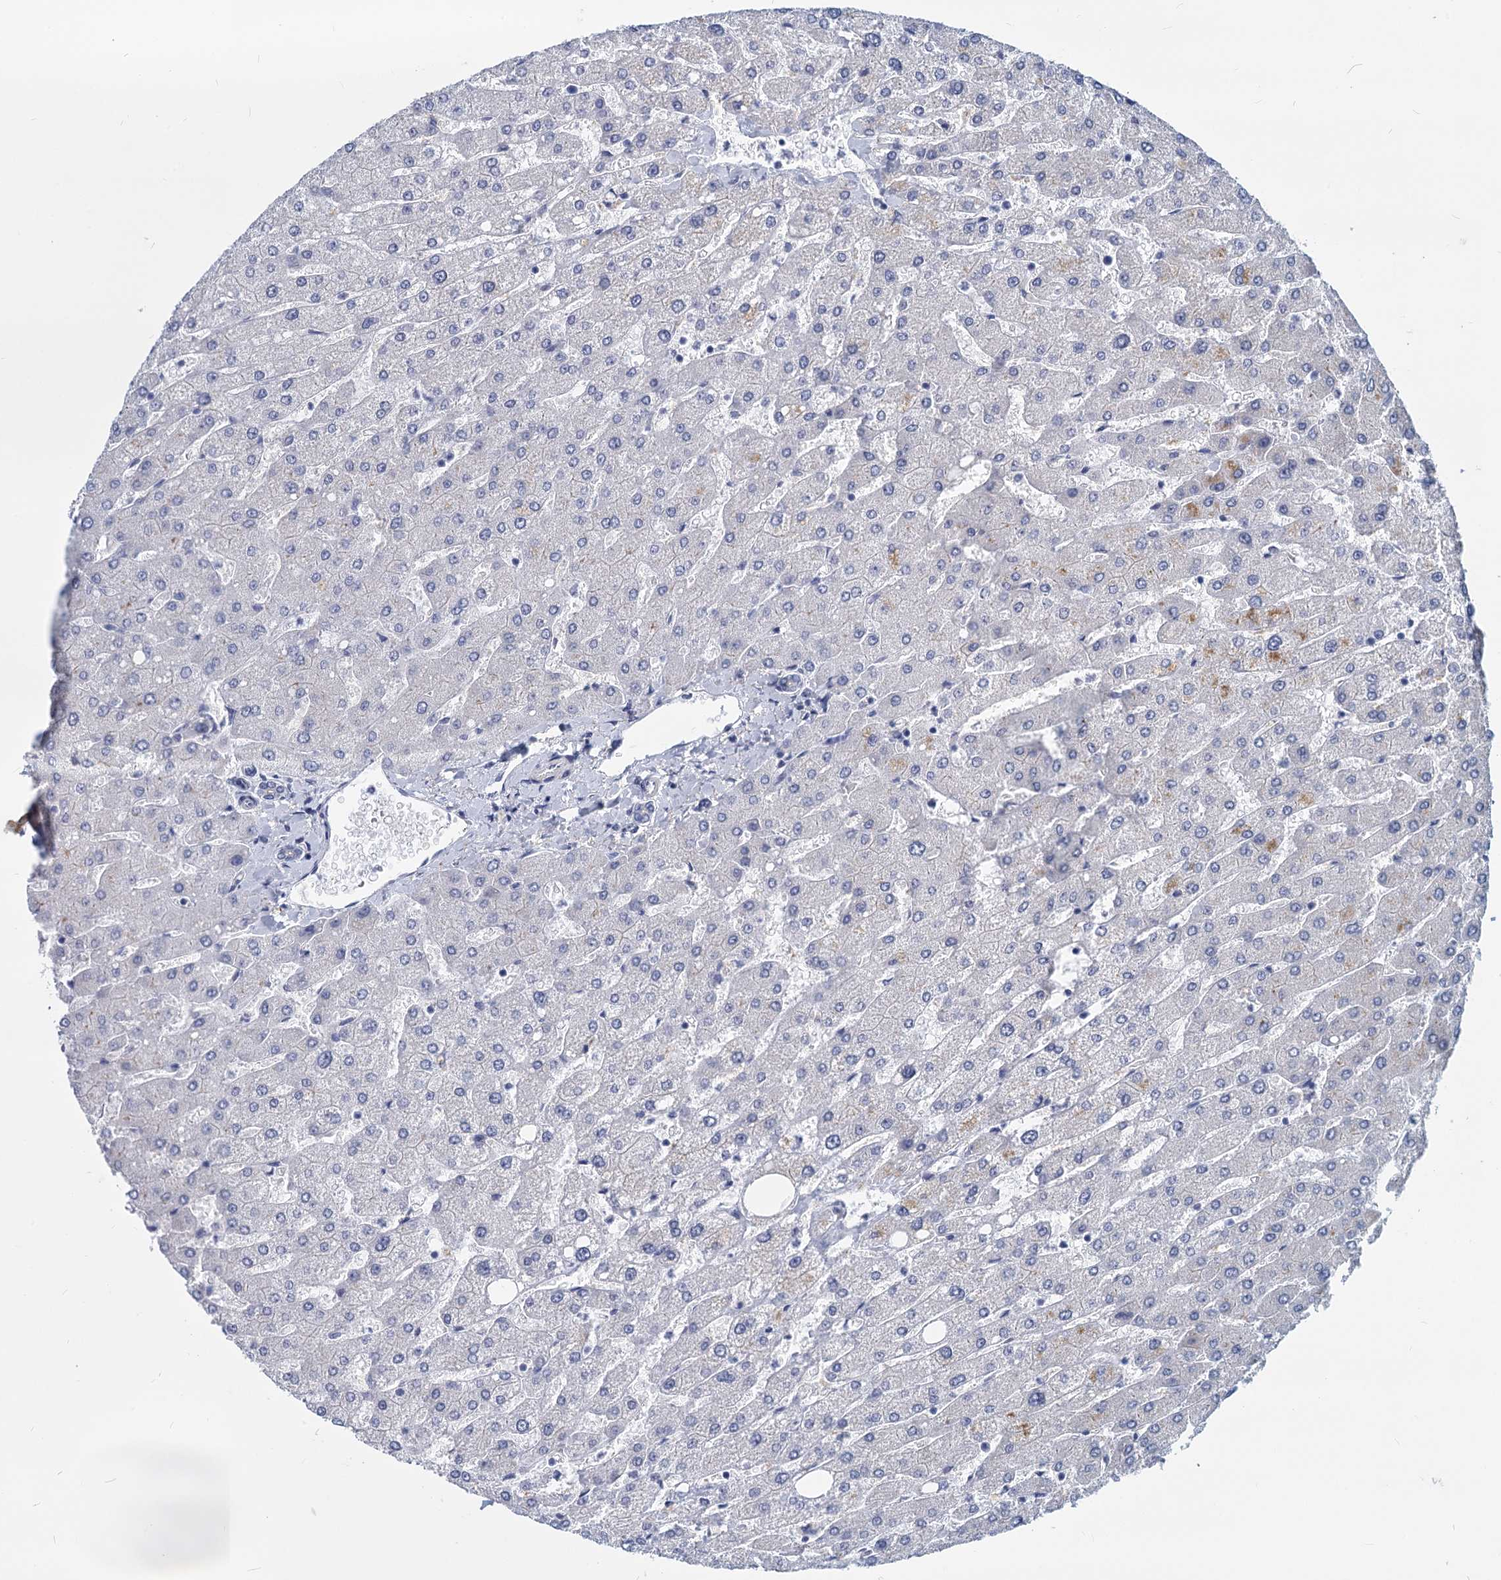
{"staining": {"intensity": "negative", "quantity": "none", "location": "none"}, "tissue": "liver", "cell_type": "Cholangiocytes", "image_type": "normal", "snomed": [{"axis": "morphology", "description": "Normal tissue, NOS"}, {"axis": "topography", "description": "Liver"}], "caption": "The micrograph demonstrates no significant staining in cholangiocytes of liver.", "gene": "GSTM3", "patient": {"sex": "male", "age": 55}}